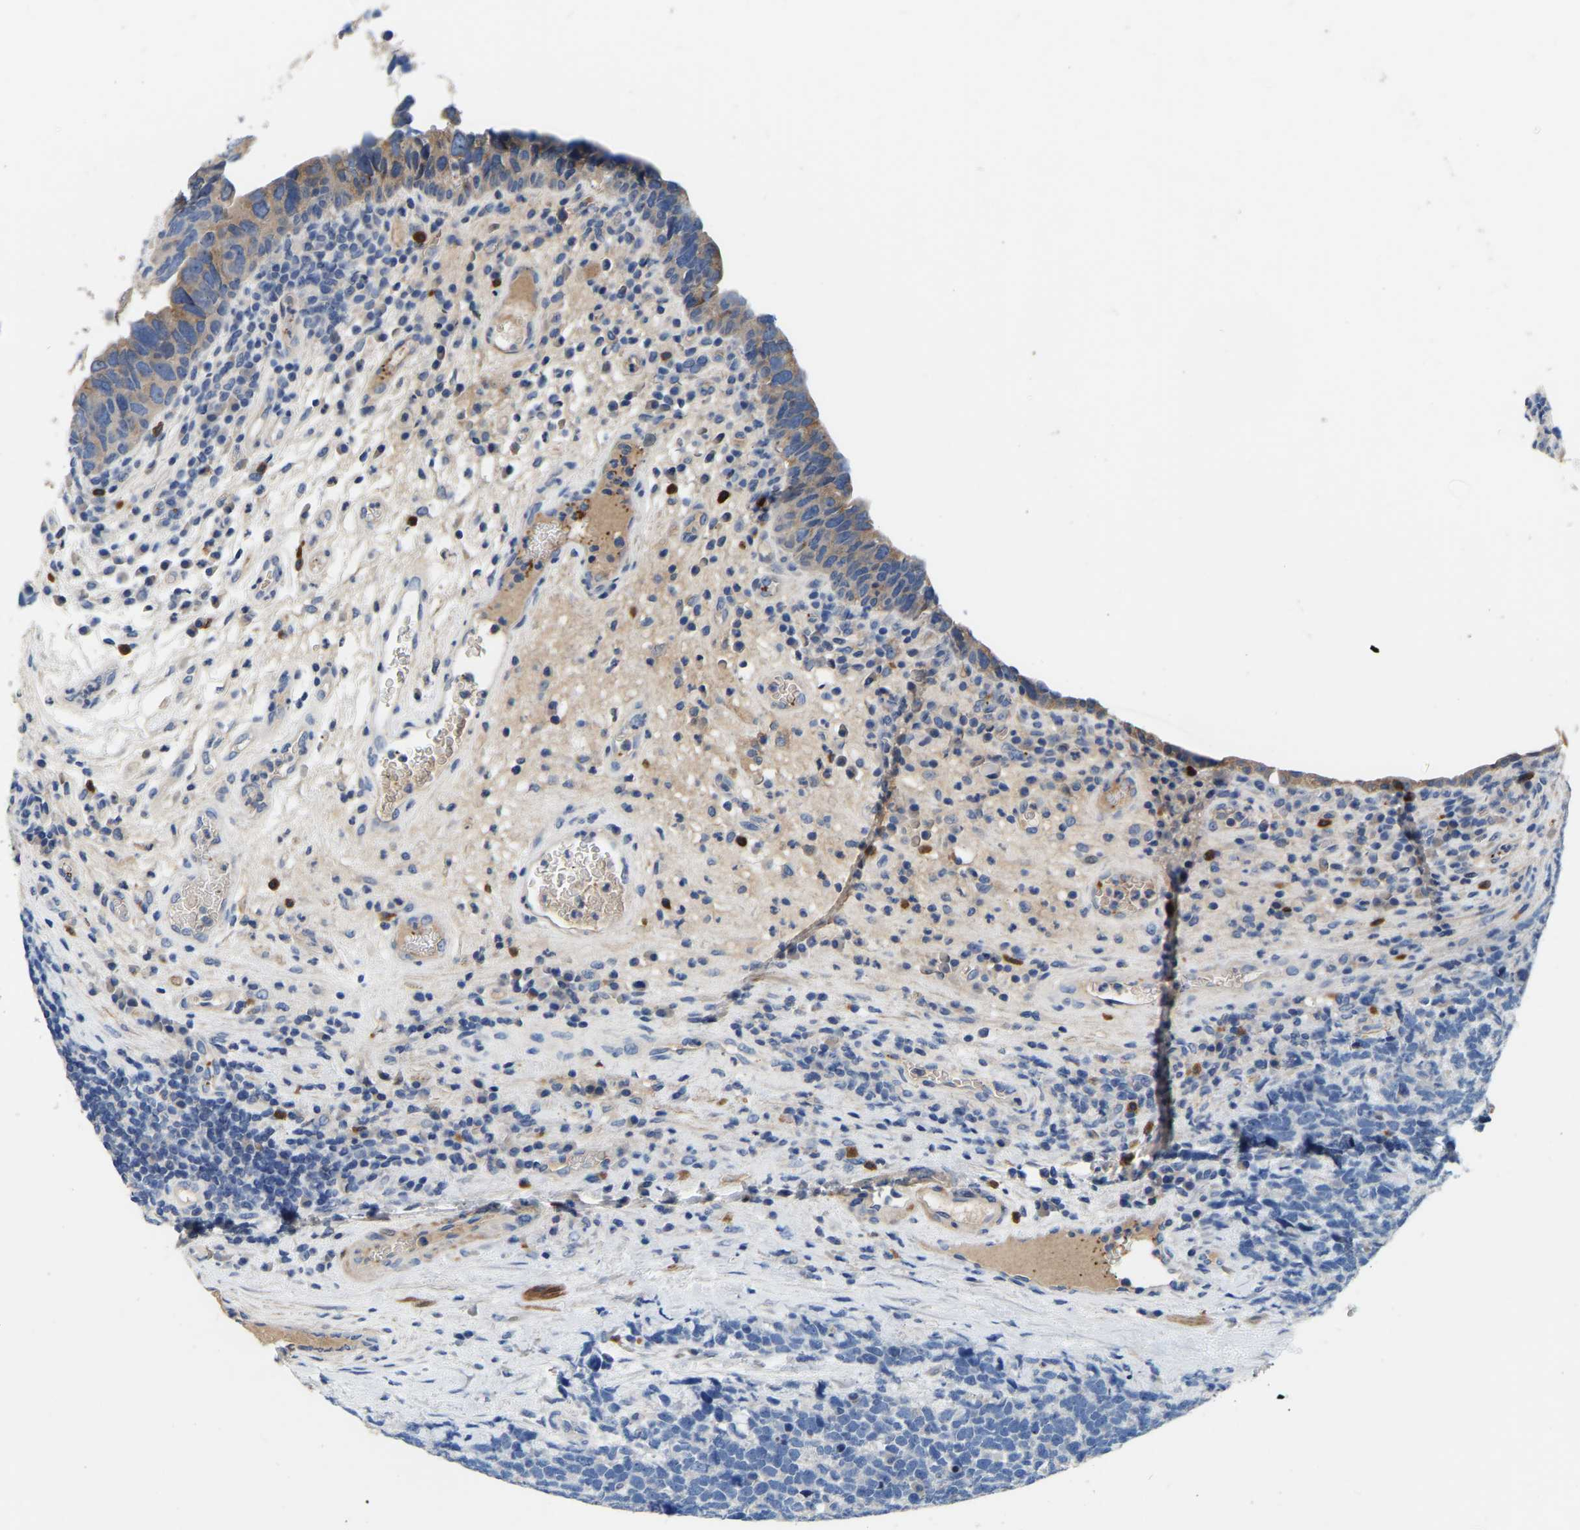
{"staining": {"intensity": "negative", "quantity": "none", "location": "none"}, "tissue": "urothelial cancer", "cell_type": "Tumor cells", "image_type": "cancer", "snomed": [{"axis": "morphology", "description": "Urothelial carcinoma, High grade"}, {"axis": "topography", "description": "Urinary bladder"}], "caption": "Immunohistochemistry (IHC) of high-grade urothelial carcinoma displays no expression in tumor cells.", "gene": "RAB27B", "patient": {"sex": "female", "age": 82}}